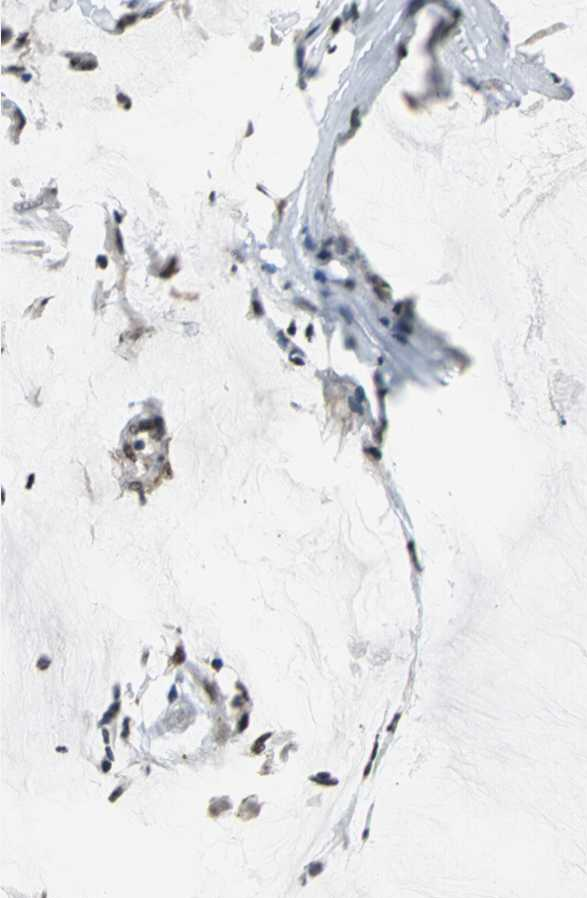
{"staining": {"intensity": "strong", "quantity": ">75%", "location": "nuclear"}, "tissue": "ovarian cancer", "cell_type": "Tumor cells", "image_type": "cancer", "snomed": [{"axis": "morphology", "description": "Cystadenocarcinoma, mucinous, NOS"}, {"axis": "topography", "description": "Ovary"}], "caption": "A brown stain shows strong nuclear expression of a protein in ovarian cancer tumor cells. Ihc stains the protein in brown and the nuclei are stained blue.", "gene": "CCDC88C", "patient": {"sex": "female", "age": 39}}